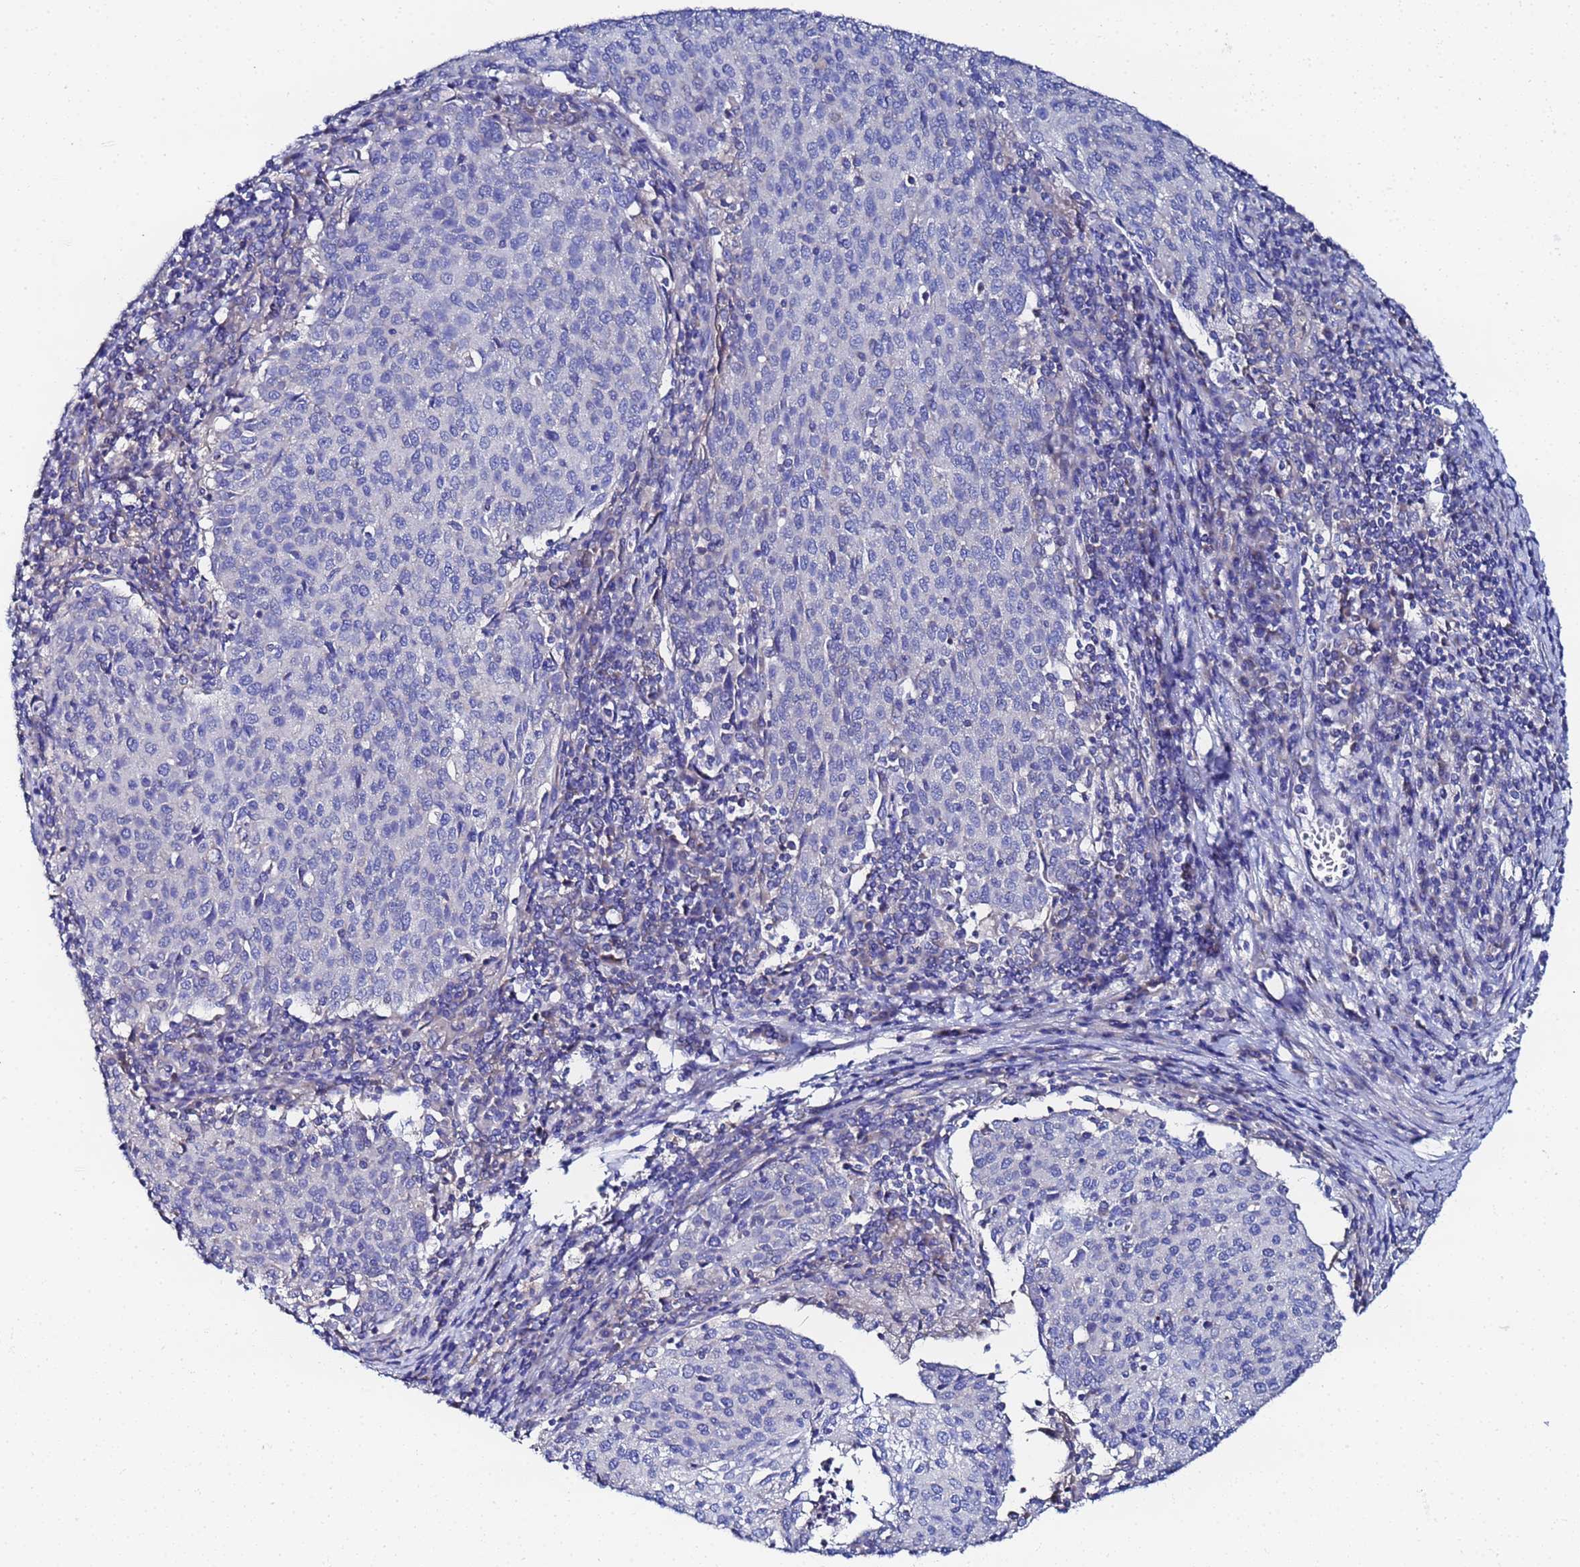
{"staining": {"intensity": "negative", "quantity": "none", "location": "none"}, "tissue": "cervical cancer", "cell_type": "Tumor cells", "image_type": "cancer", "snomed": [{"axis": "morphology", "description": "Squamous cell carcinoma, NOS"}, {"axis": "topography", "description": "Cervix"}], "caption": "Human cervical cancer (squamous cell carcinoma) stained for a protein using immunohistochemistry shows no expression in tumor cells.", "gene": "FAHD2A", "patient": {"sex": "female", "age": 46}}